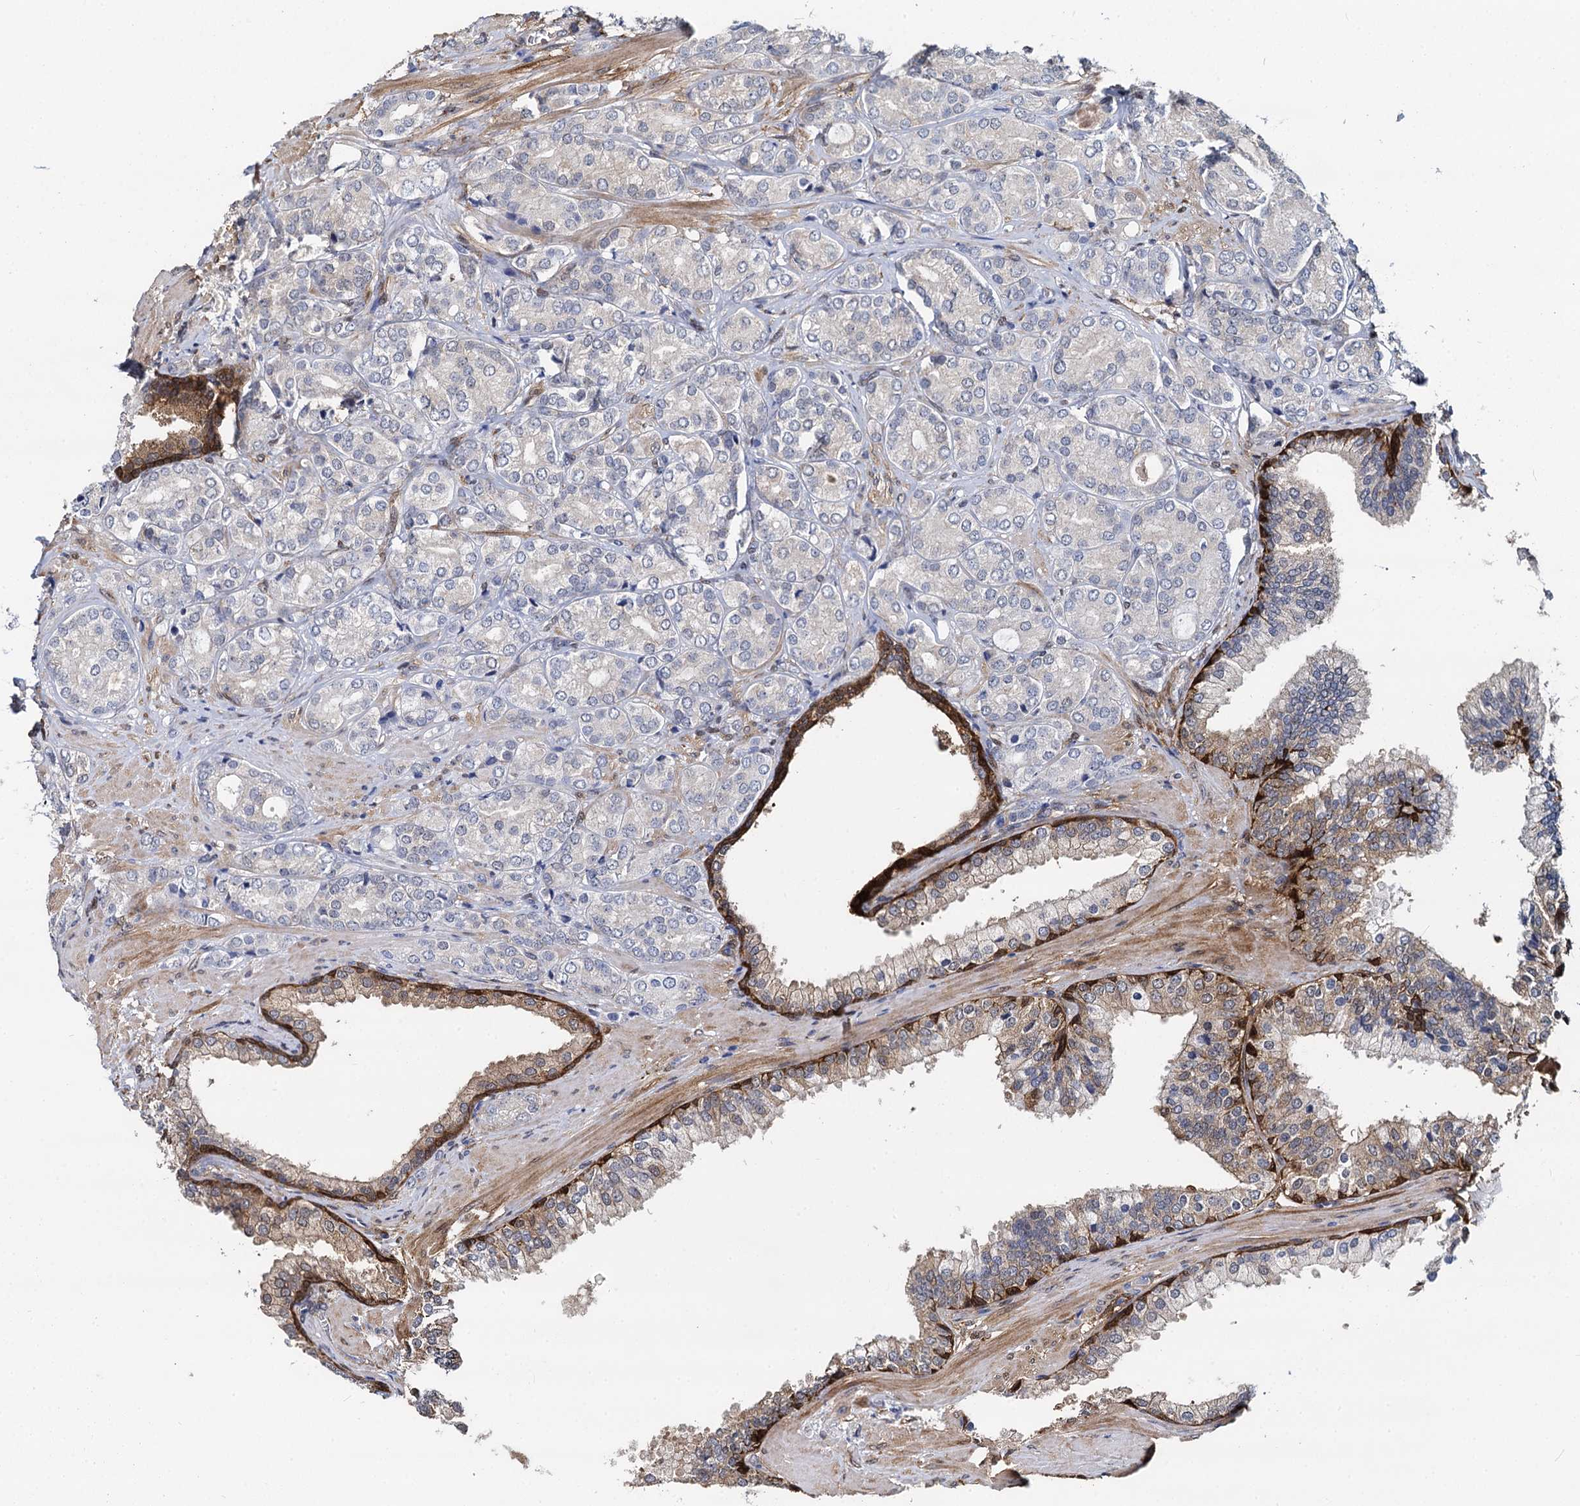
{"staining": {"intensity": "negative", "quantity": "none", "location": "none"}, "tissue": "prostate cancer", "cell_type": "Tumor cells", "image_type": "cancer", "snomed": [{"axis": "morphology", "description": "Adenocarcinoma, High grade"}, {"axis": "topography", "description": "Prostate"}], "caption": "Human high-grade adenocarcinoma (prostate) stained for a protein using immunohistochemistry displays no staining in tumor cells.", "gene": "GSTM3", "patient": {"sex": "male", "age": 60}}